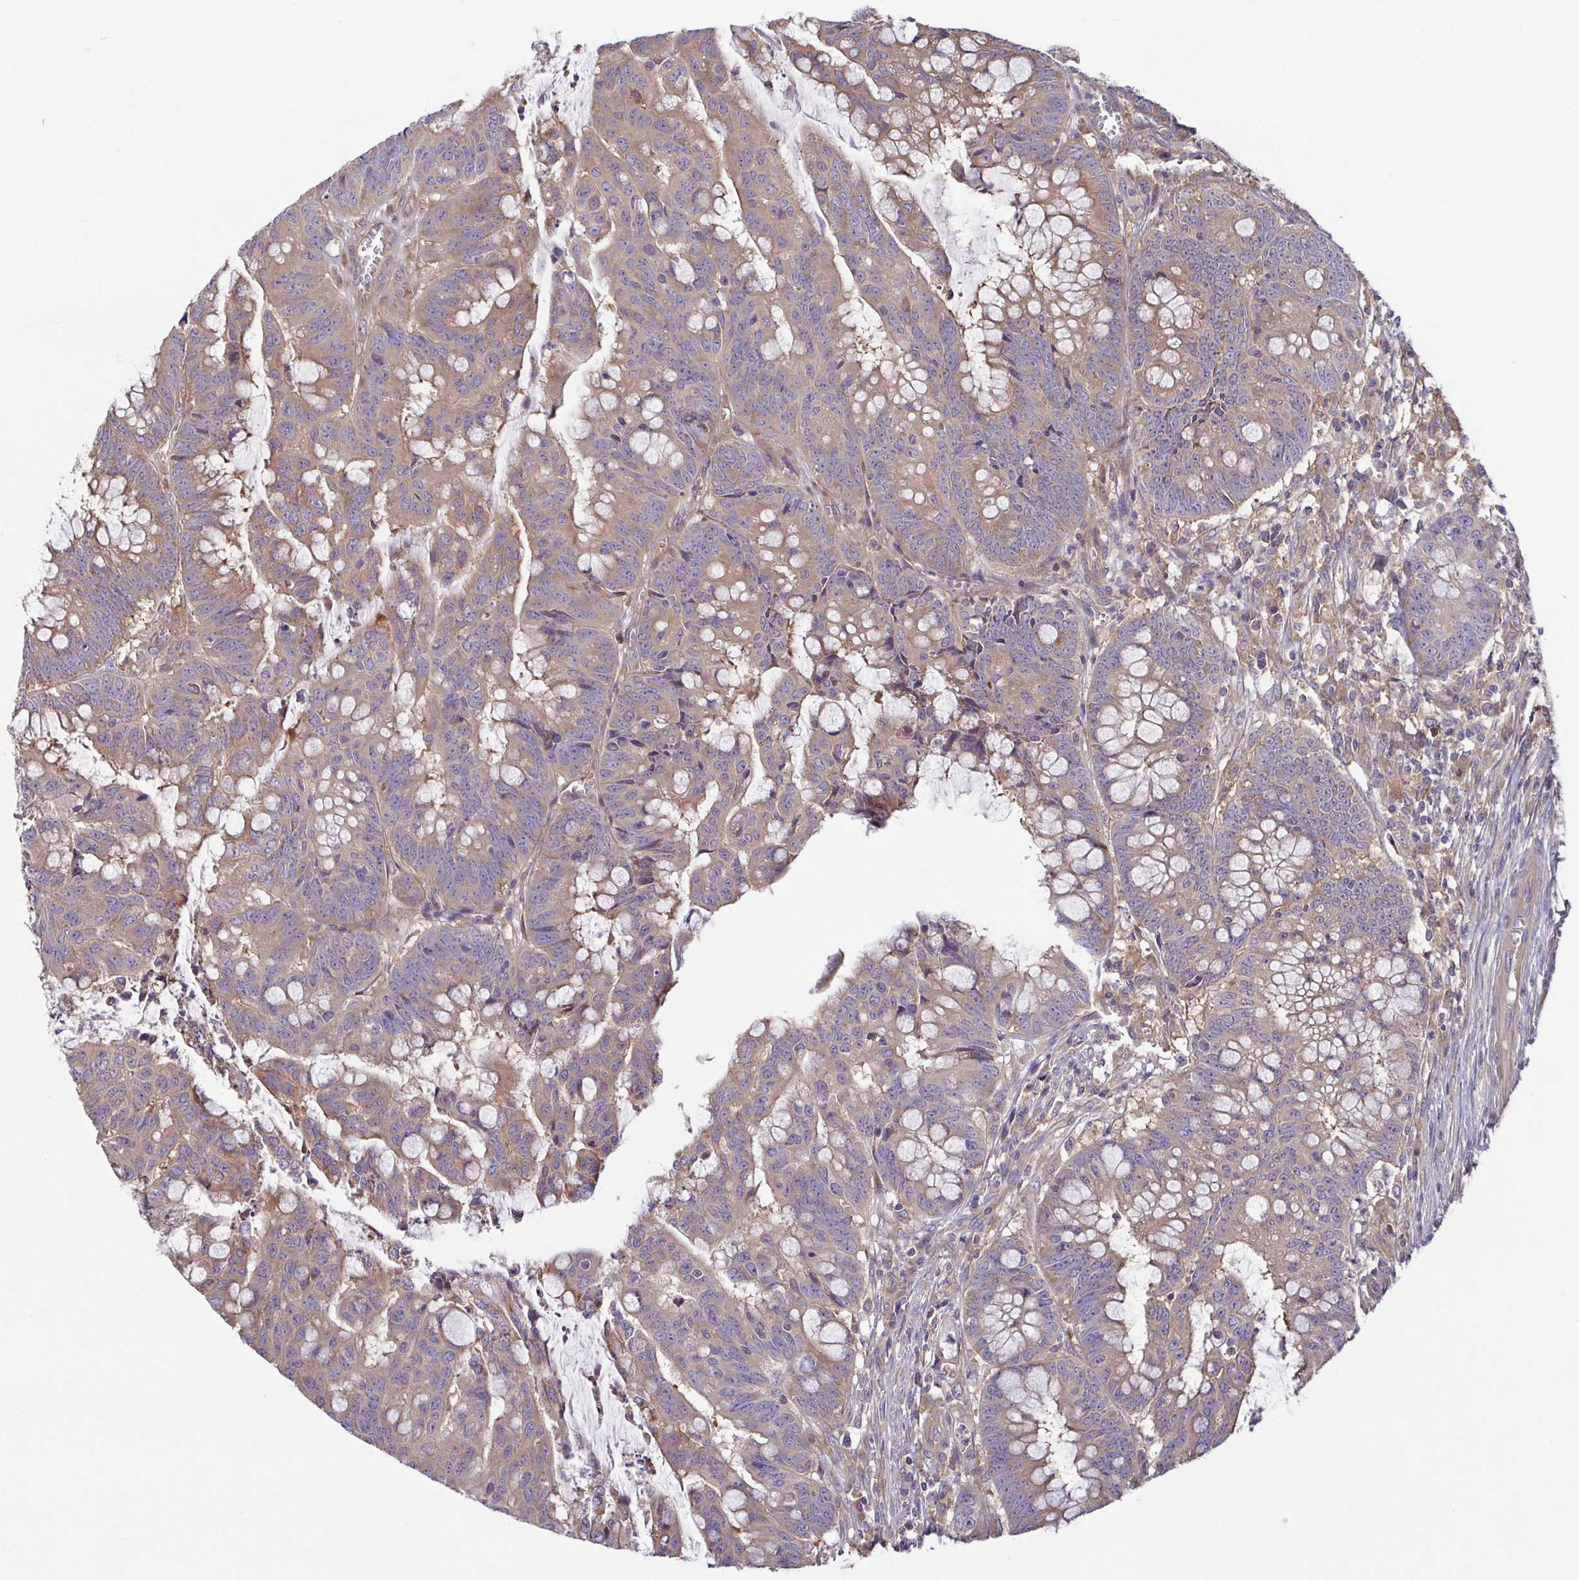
{"staining": {"intensity": "moderate", "quantity": ">75%", "location": "cytoplasmic/membranous"}, "tissue": "colorectal cancer", "cell_type": "Tumor cells", "image_type": "cancer", "snomed": [{"axis": "morphology", "description": "Adenocarcinoma, NOS"}, {"axis": "topography", "description": "Colon"}], "caption": "Moderate cytoplasmic/membranous protein expression is identified in about >75% of tumor cells in adenocarcinoma (colorectal). The staining is performed using DAB (3,3'-diaminobenzidine) brown chromogen to label protein expression. The nuclei are counter-stained blue using hematoxylin.", "gene": "LMF2", "patient": {"sex": "male", "age": 62}}